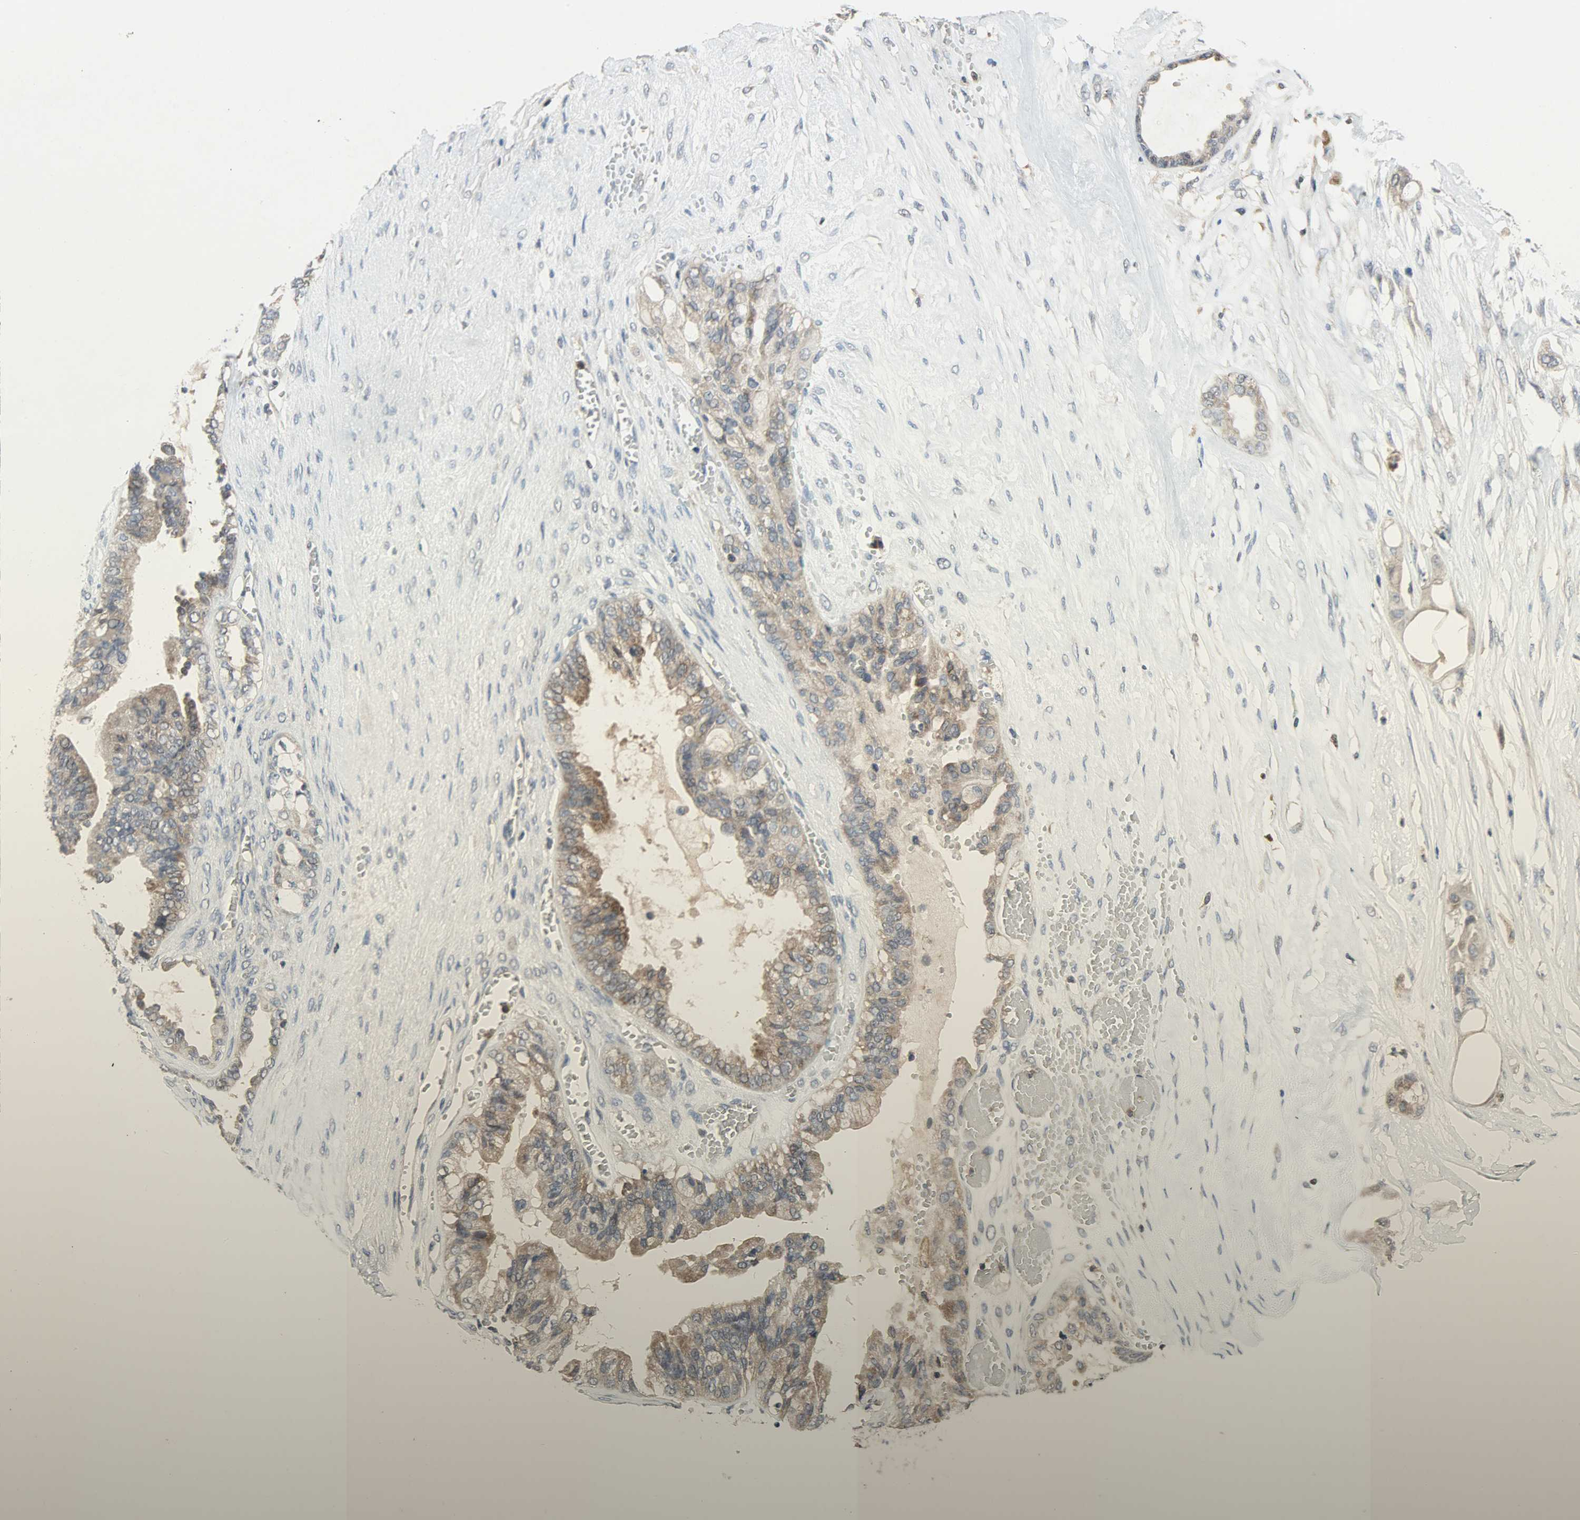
{"staining": {"intensity": "moderate", "quantity": ">75%", "location": "cytoplasmic/membranous"}, "tissue": "ovarian cancer", "cell_type": "Tumor cells", "image_type": "cancer", "snomed": [{"axis": "morphology", "description": "Carcinoma, NOS"}, {"axis": "morphology", "description": "Carcinoma, endometroid"}, {"axis": "topography", "description": "Ovary"}], "caption": "Tumor cells reveal moderate cytoplasmic/membranous expression in approximately >75% of cells in ovarian cancer. (IHC, brightfield microscopy, high magnification).", "gene": "TRIM21", "patient": {"sex": "female", "age": 50}}